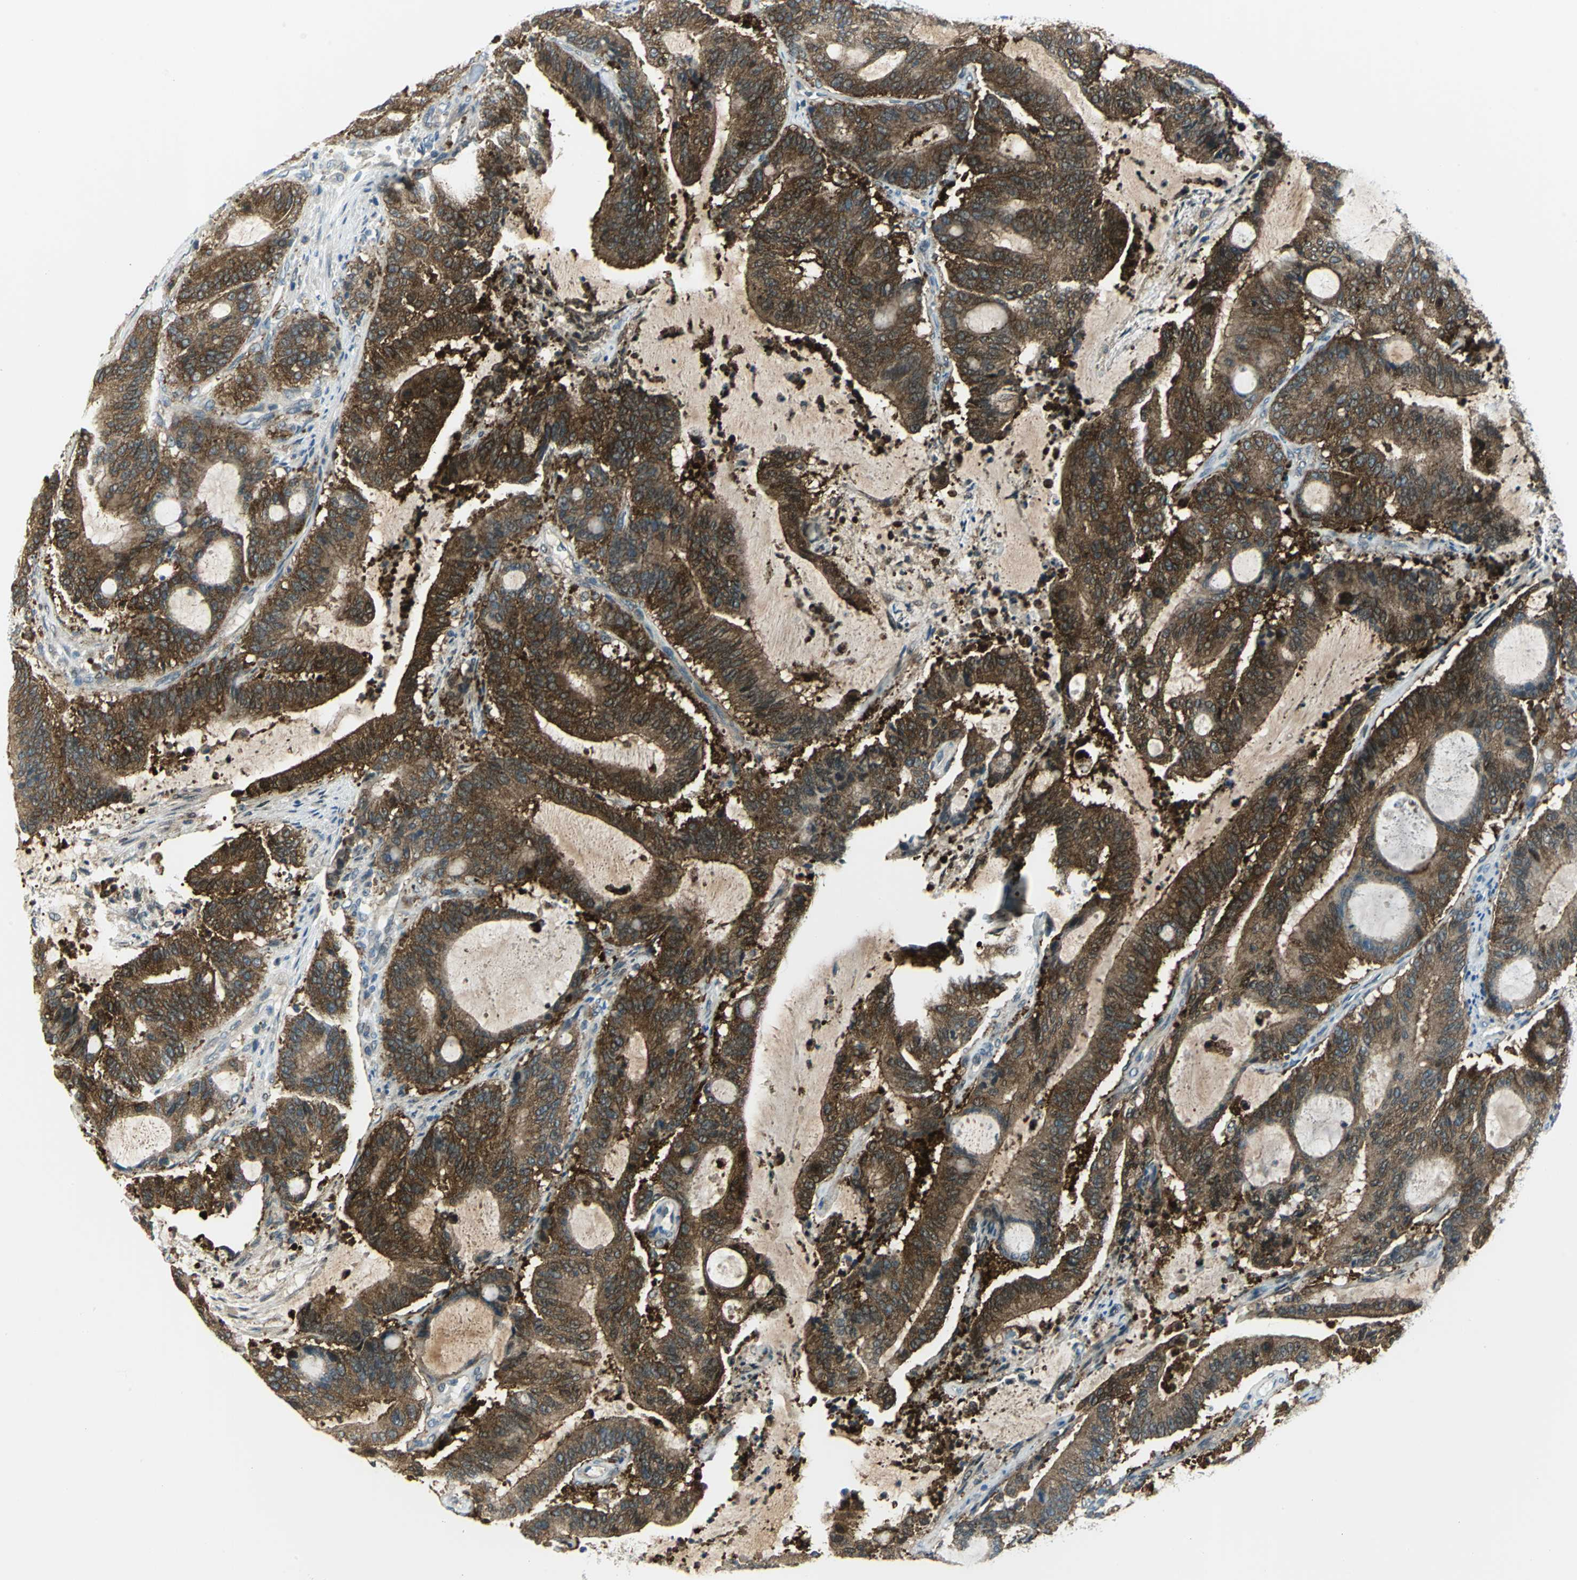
{"staining": {"intensity": "strong", "quantity": ">75%", "location": "cytoplasmic/membranous"}, "tissue": "liver cancer", "cell_type": "Tumor cells", "image_type": "cancer", "snomed": [{"axis": "morphology", "description": "Cholangiocarcinoma"}, {"axis": "topography", "description": "Liver"}], "caption": "Protein staining of liver cholangiocarcinoma tissue shows strong cytoplasmic/membranous positivity in approximately >75% of tumor cells.", "gene": "ALDOA", "patient": {"sex": "female", "age": 73}}